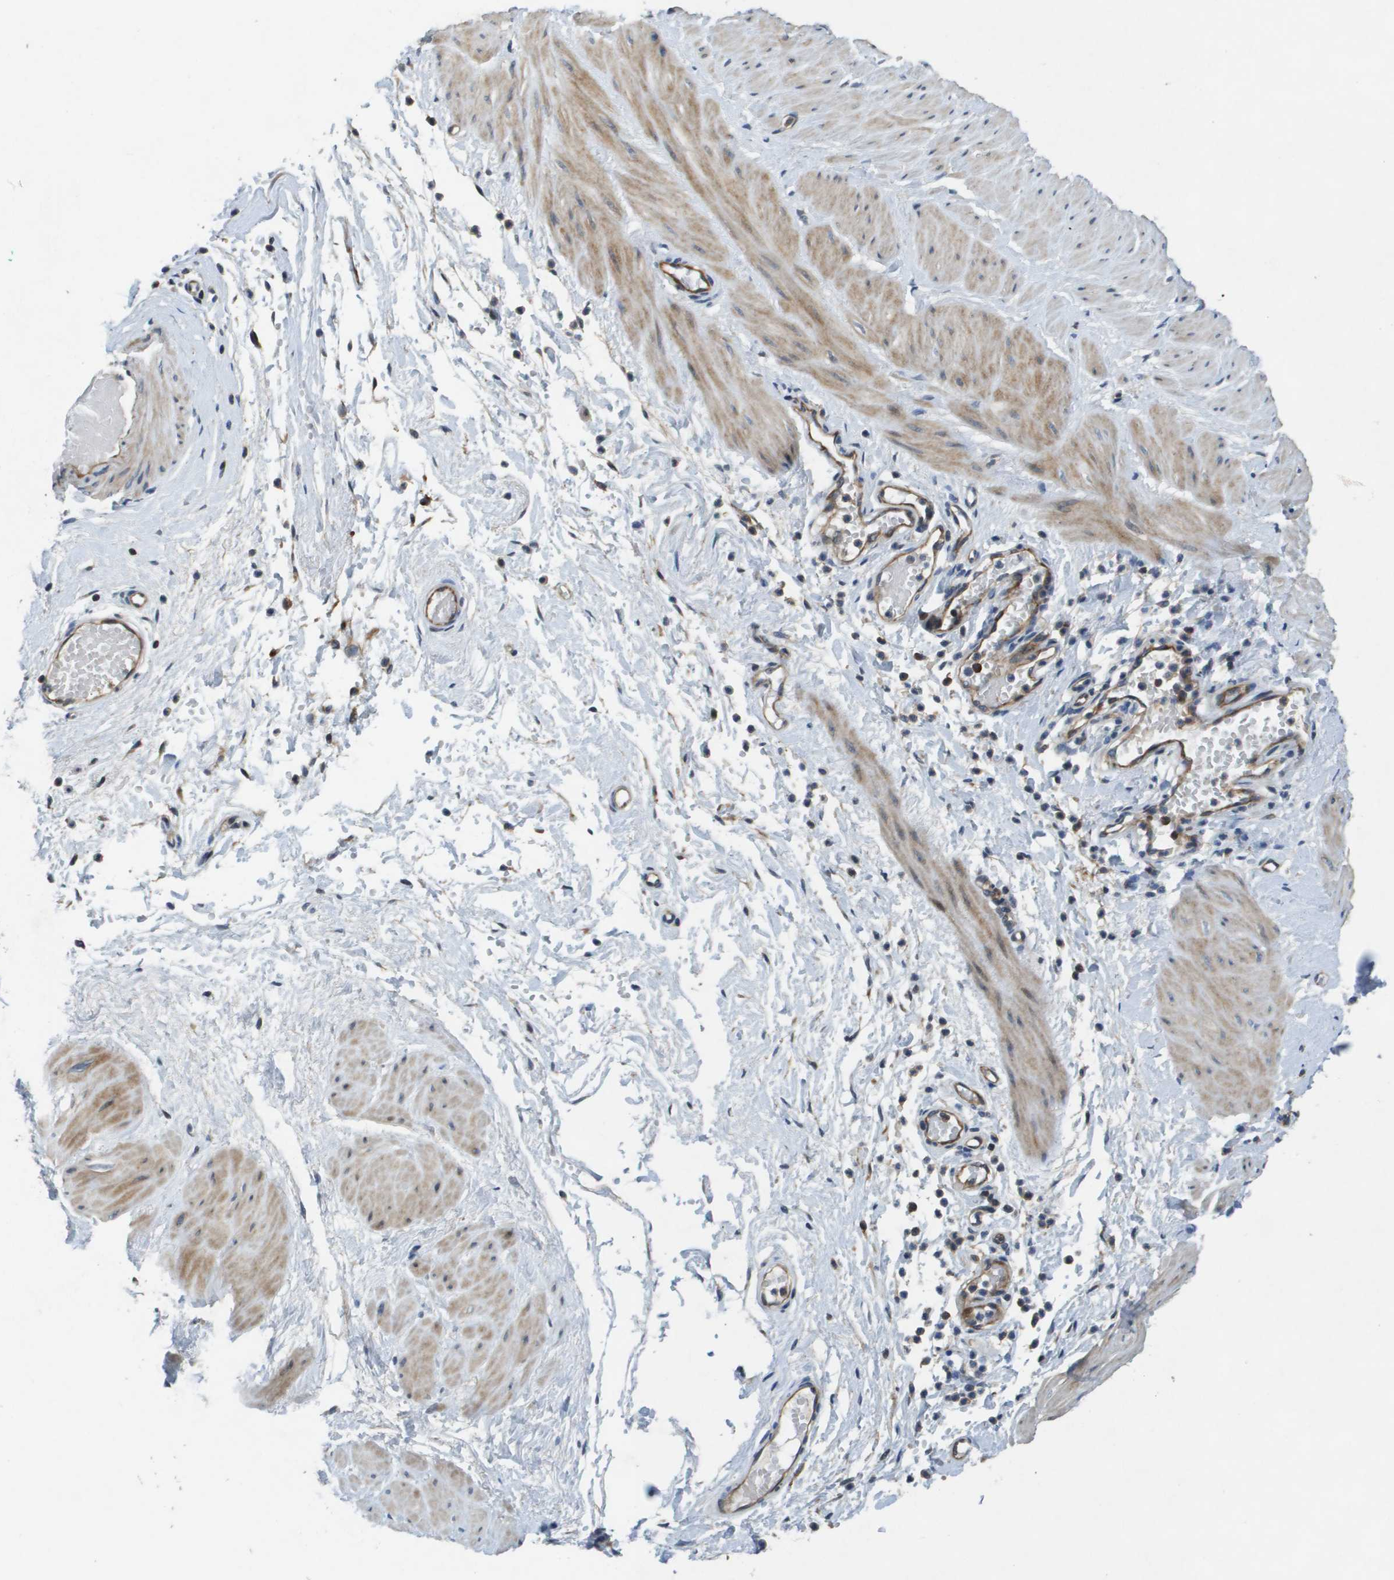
{"staining": {"intensity": "negative", "quantity": "none", "location": "none"}, "tissue": "adipose tissue", "cell_type": "Adipocytes", "image_type": "normal", "snomed": [{"axis": "morphology", "description": "Normal tissue, NOS"}, {"axis": "topography", "description": "Soft tissue"}, {"axis": "topography", "description": "Vascular tissue"}], "caption": "An immunohistochemistry histopathology image of benign adipose tissue is shown. There is no staining in adipocytes of adipose tissue.", "gene": "SCN4B", "patient": {"sex": "female", "age": 35}}